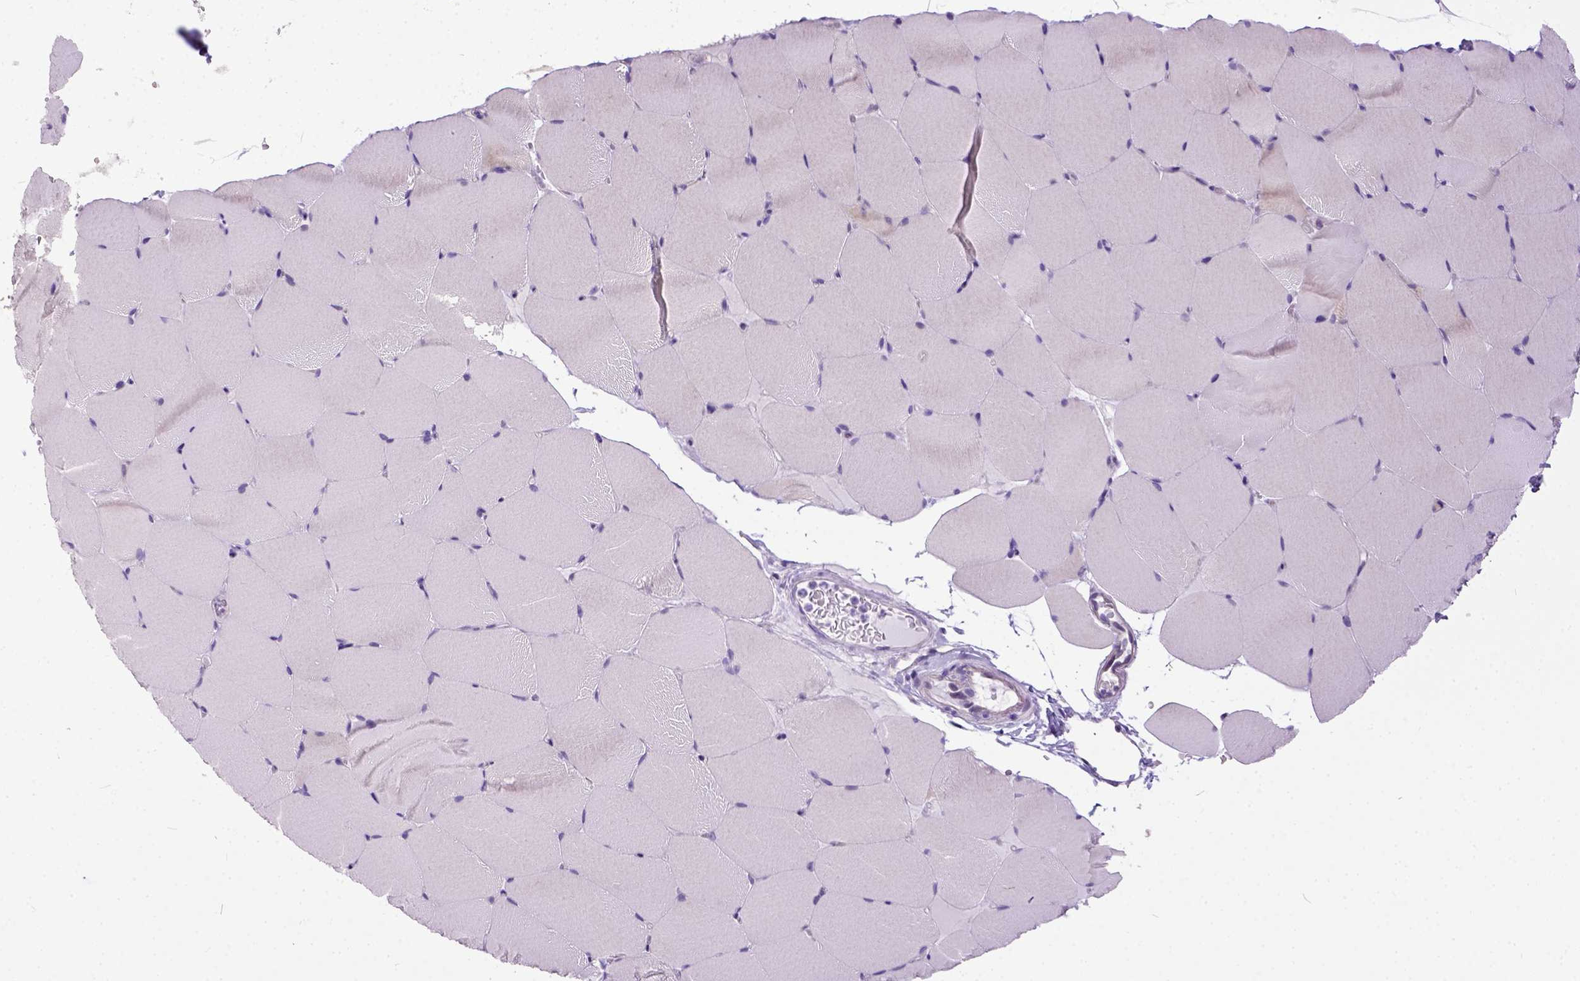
{"staining": {"intensity": "weak", "quantity": "<25%", "location": "cytoplasmic/membranous"}, "tissue": "skeletal muscle", "cell_type": "Myocytes", "image_type": "normal", "snomed": [{"axis": "morphology", "description": "Normal tissue, NOS"}, {"axis": "topography", "description": "Skeletal muscle"}], "caption": "IHC micrograph of unremarkable skeletal muscle: human skeletal muscle stained with DAB displays no significant protein positivity in myocytes. The staining was performed using DAB to visualize the protein expression in brown, while the nuclei were stained in blue with hematoxylin (Magnification: 20x).", "gene": "NEK5", "patient": {"sex": "female", "age": 37}}